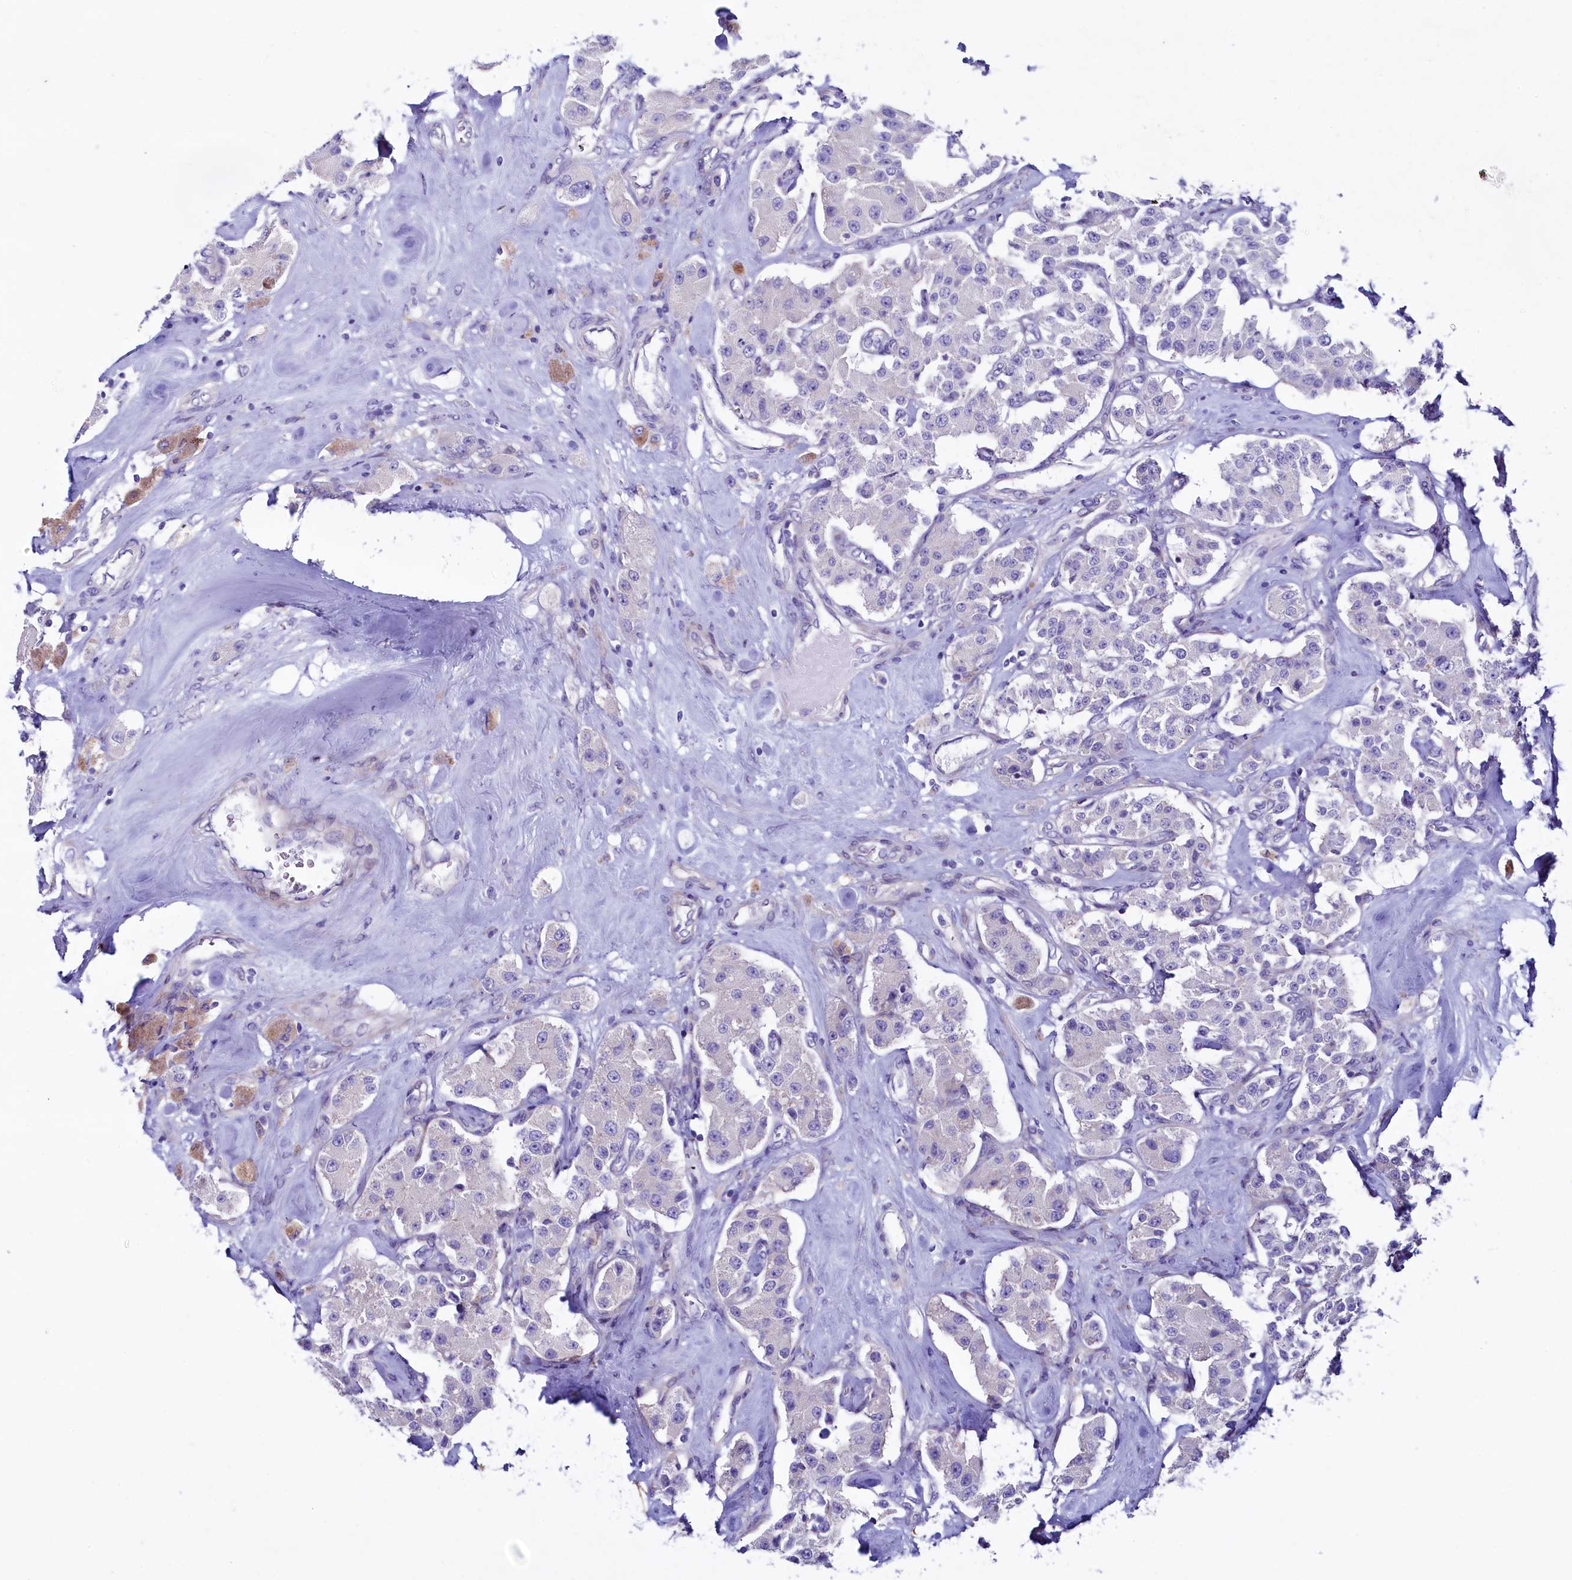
{"staining": {"intensity": "negative", "quantity": "none", "location": "none"}, "tissue": "carcinoid", "cell_type": "Tumor cells", "image_type": "cancer", "snomed": [{"axis": "morphology", "description": "Carcinoid, malignant, NOS"}, {"axis": "topography", "description": "Pancreas"}], "caption": "Tumor cells show no significant protein staining in carcinoid. (DAB immunohistochemistry (IHC) visualized using brightfield microscopy, high magnification).", "gene": "KRBOX5", "patient": {"sex": "male", "age": 41}}